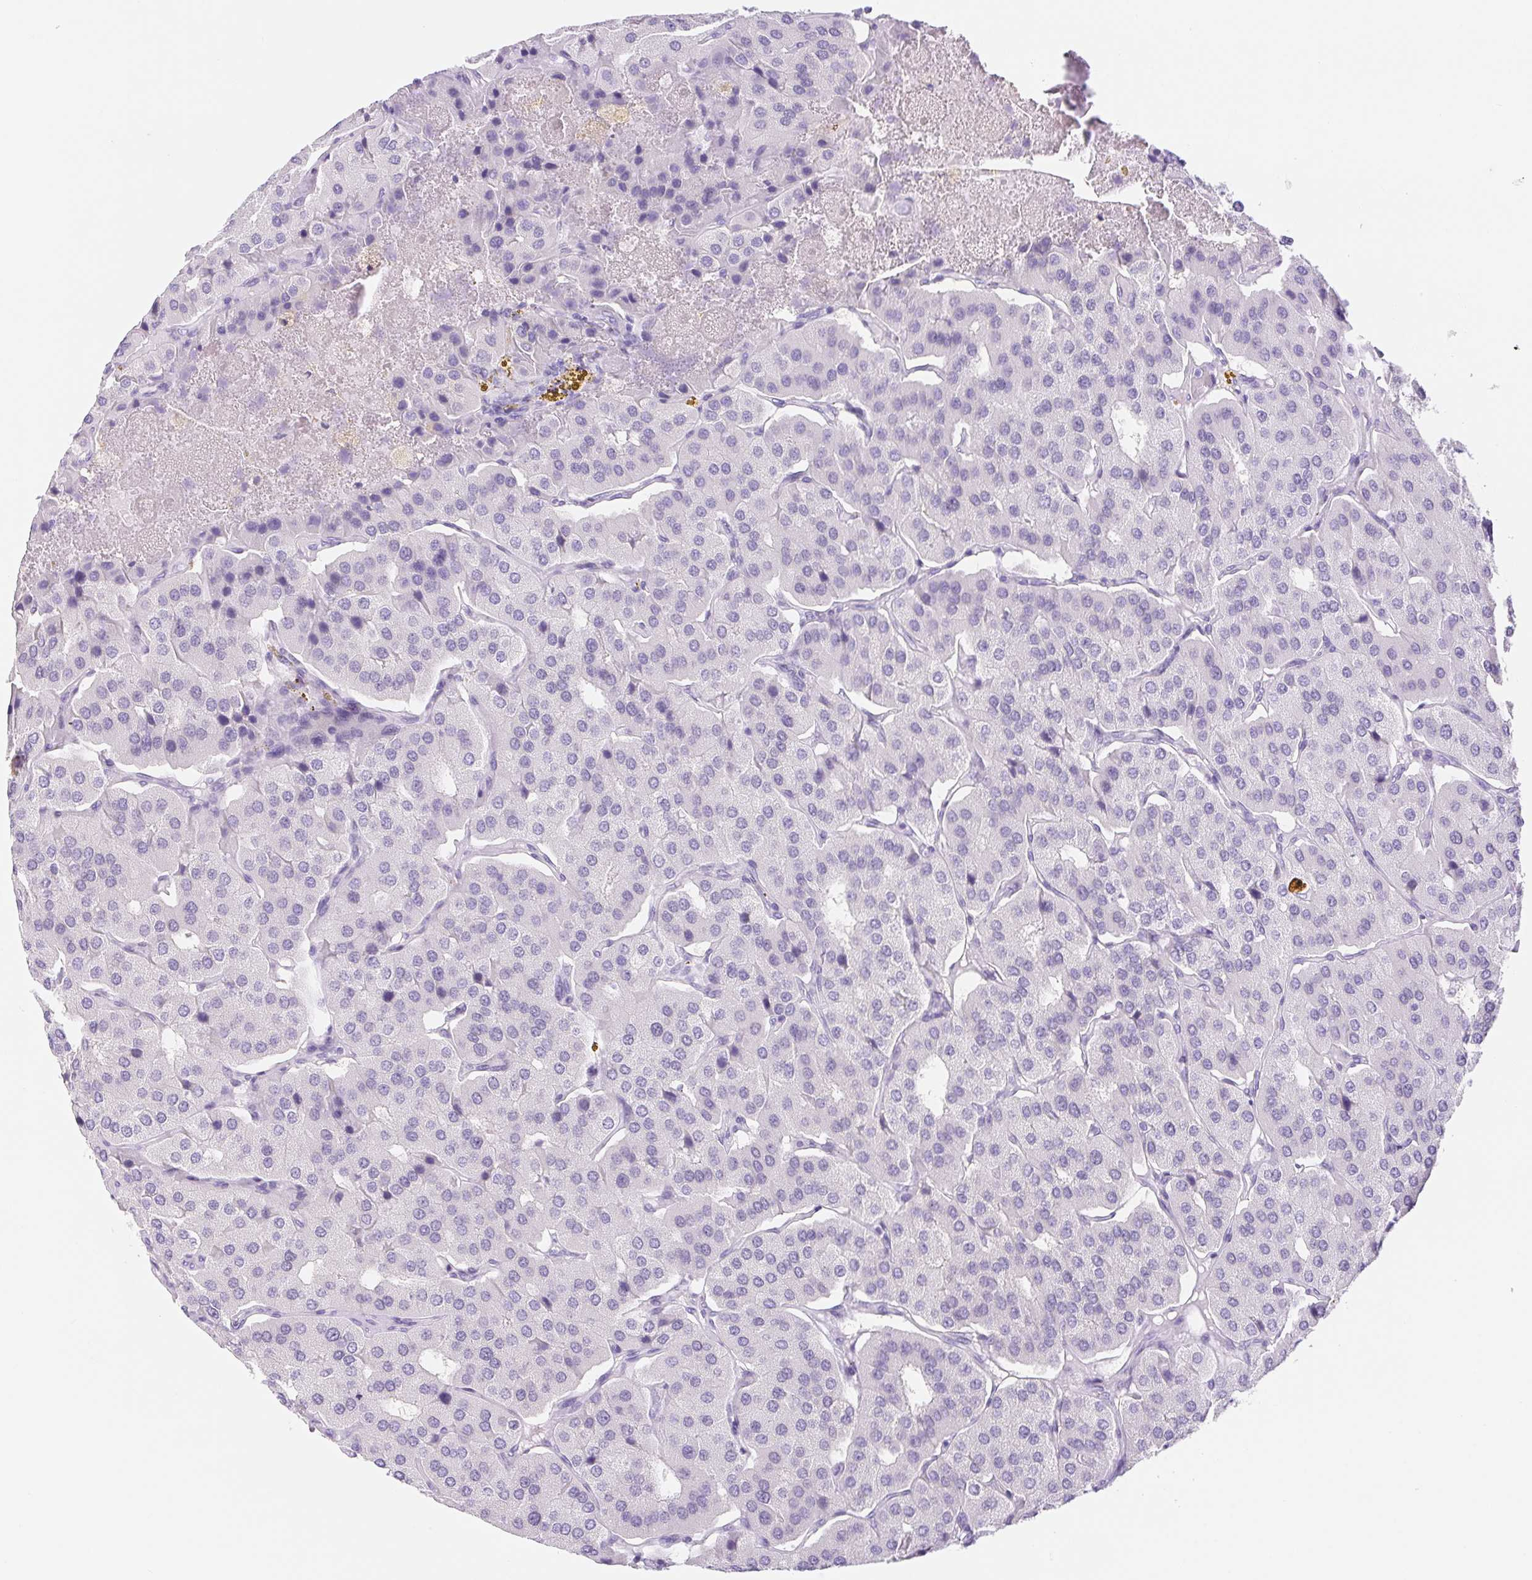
{"staining": {"intensity": "negative", "quantity": "none", "location": "none"}, "tissue": "parathyroid gland", "cell_type": "Glandular cells", "image_type": "normal", "snomed": [{"axis": "morphology", "description": "Normal tissue, NOS"}, {"axis": "morphology", "description": "Adenoma, NOS"}, {"axis": "topography", "description": "Parathyroid gland"}], "caption": "Immunohistochemistry (IHC) of unremarkable parathyroid gland reveals no expression in glandular cells.", "gene": "DYNC2LI1", "patient": {"sex": "female", "age": 86}}